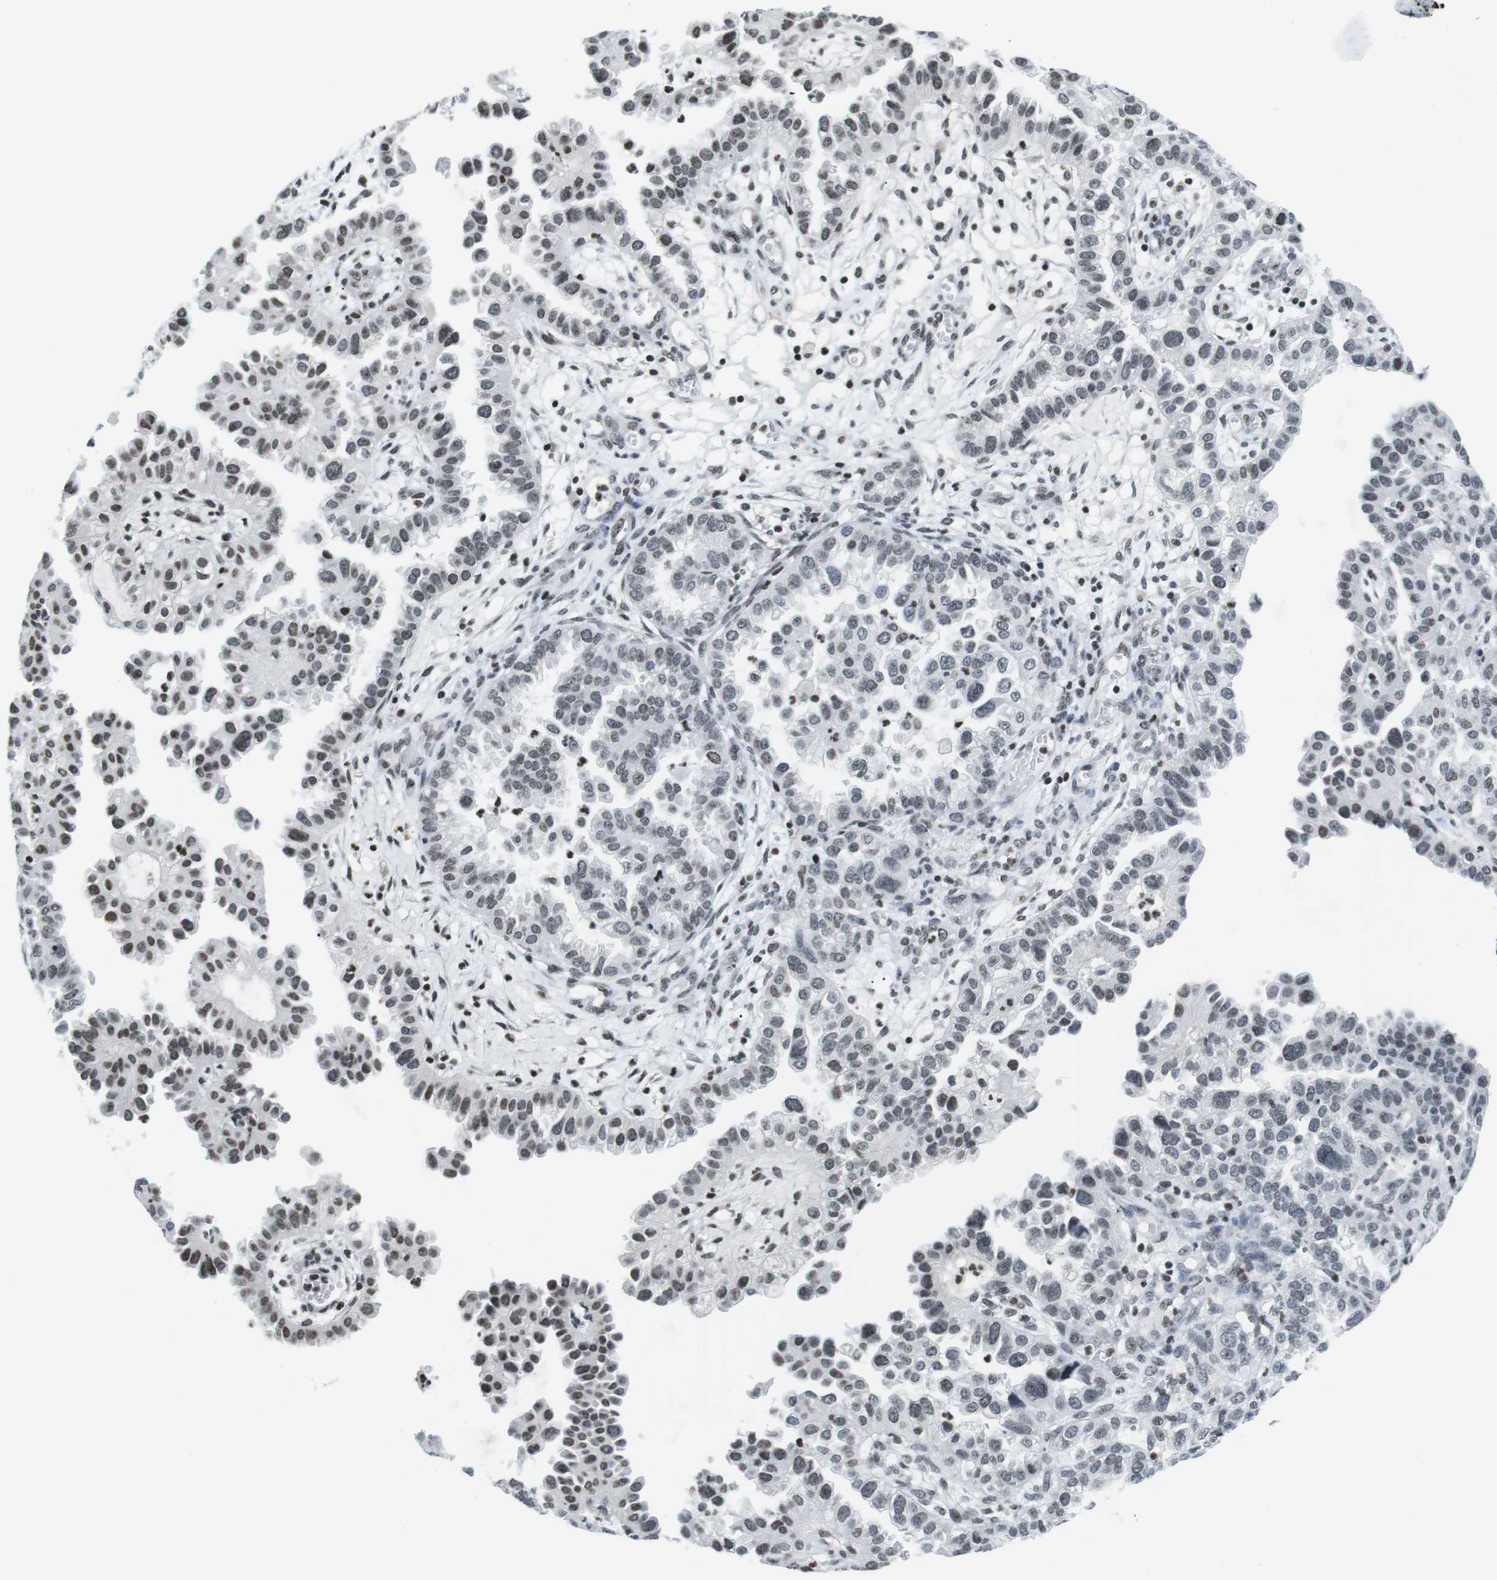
{"staining": {"intensity": "weak", "quantity": "<25%", "location": "nuclear"}, "tissue": "endometrial cancer", "cell_type": "Tumor cells", "image_type": "cancer", "snomed": [{"axis": "morphology", "description": "Adenocarcinoma, NOS"}, {"axis": "topography", "description": "Endometrium"}], "caption": "DAB immunohistochemical staining of human endometrial cancer shows no significant expression in tumor cells.", "gene": "E2F2", "patient": {"sex": "female", "age": 85}}